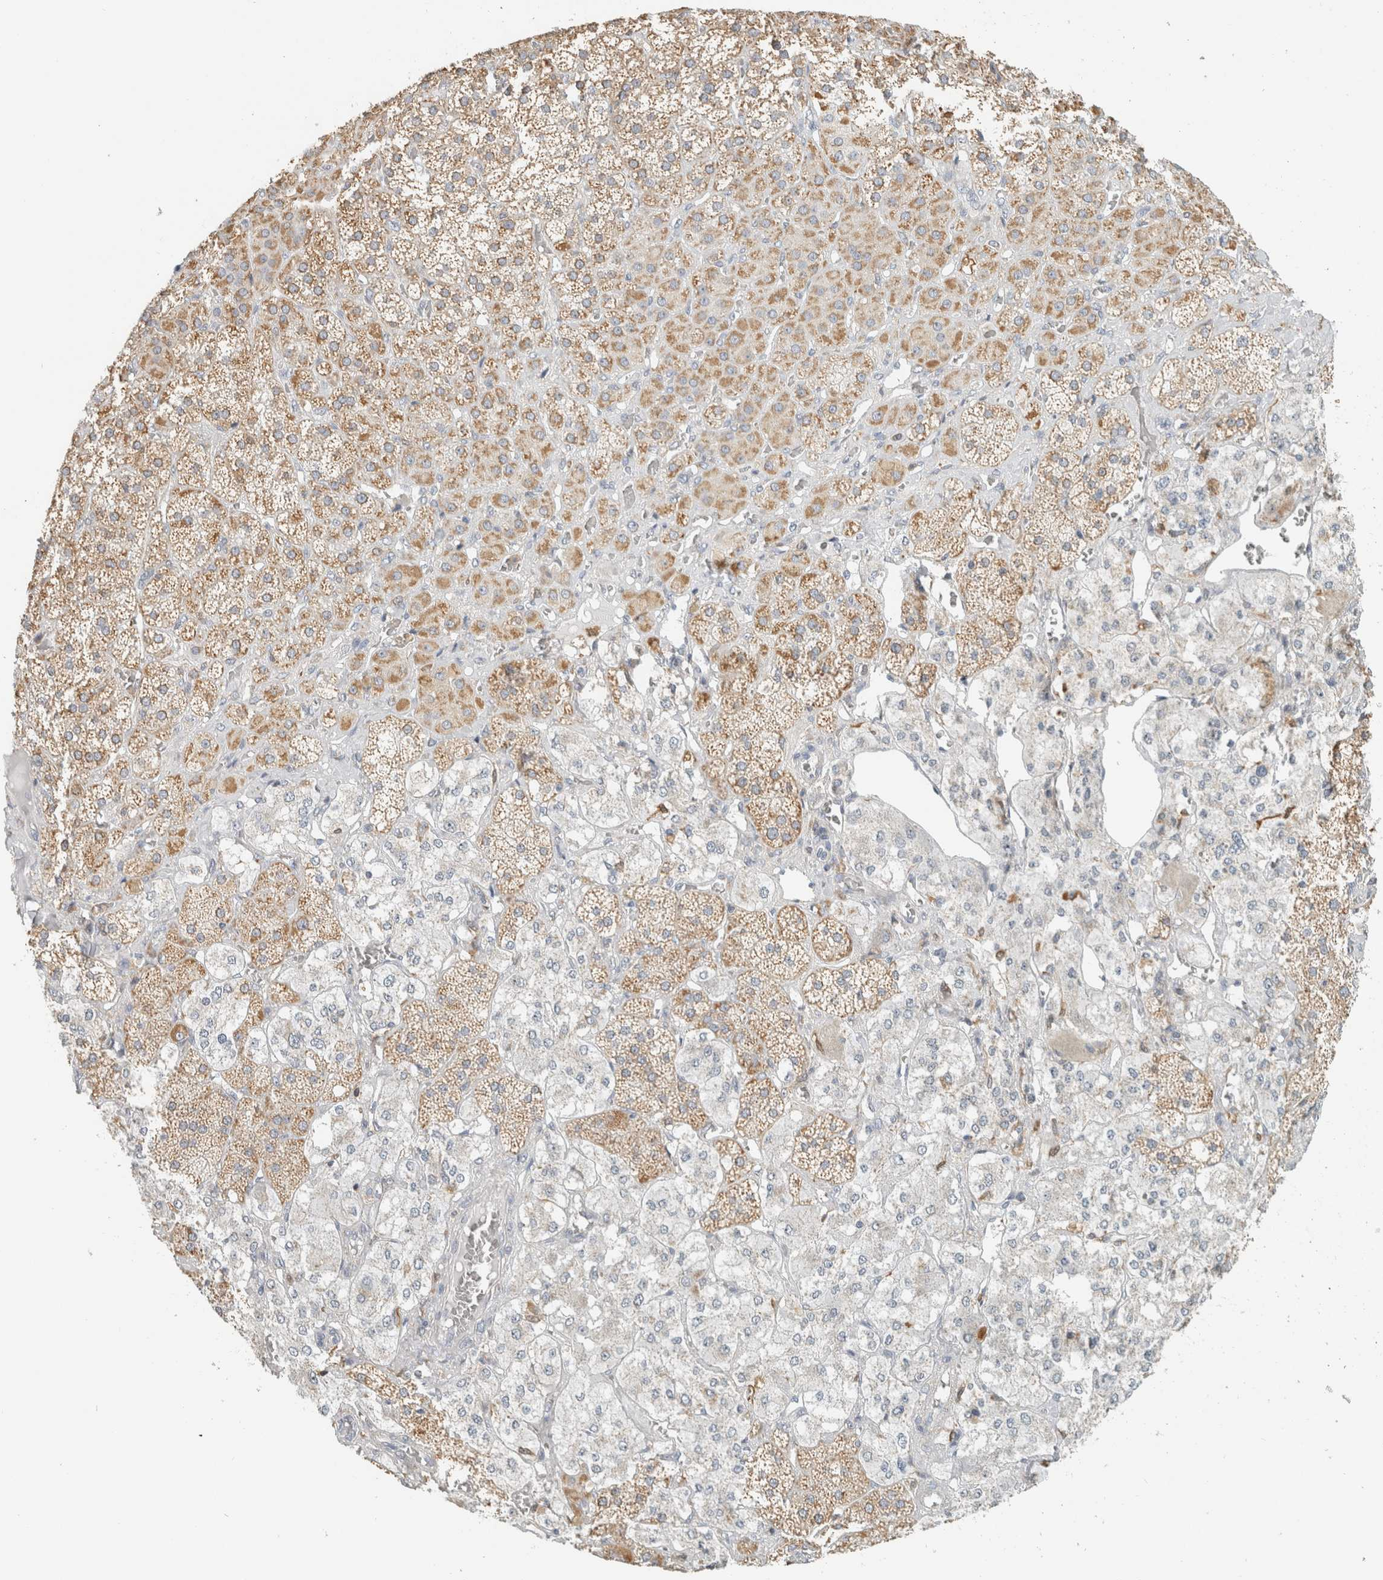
{"staining": {"intensity": "weak", "quantity": ">75%", "location": "cytoplasmic/membranous"}, "tissue": "adrenal gland", "cell_type": "Glandular cells", "image_type": "normal", "snomed": [{"axis": "morphology", "description": "Normal tissue, NOS"}, {"axis": "topography", "description": "Adrenal gland"}], "caption": "High-magnification brightfield microscopy of benign adrenal gland stained with DAB (brown) and counterstained with hematoxylin (blue). glandular cells exhibit weak cytoplasmic/membranous expression is present in about>75% of cells.", "gene": "CAPG", "patient": {"sex": "male", "age": 57}}